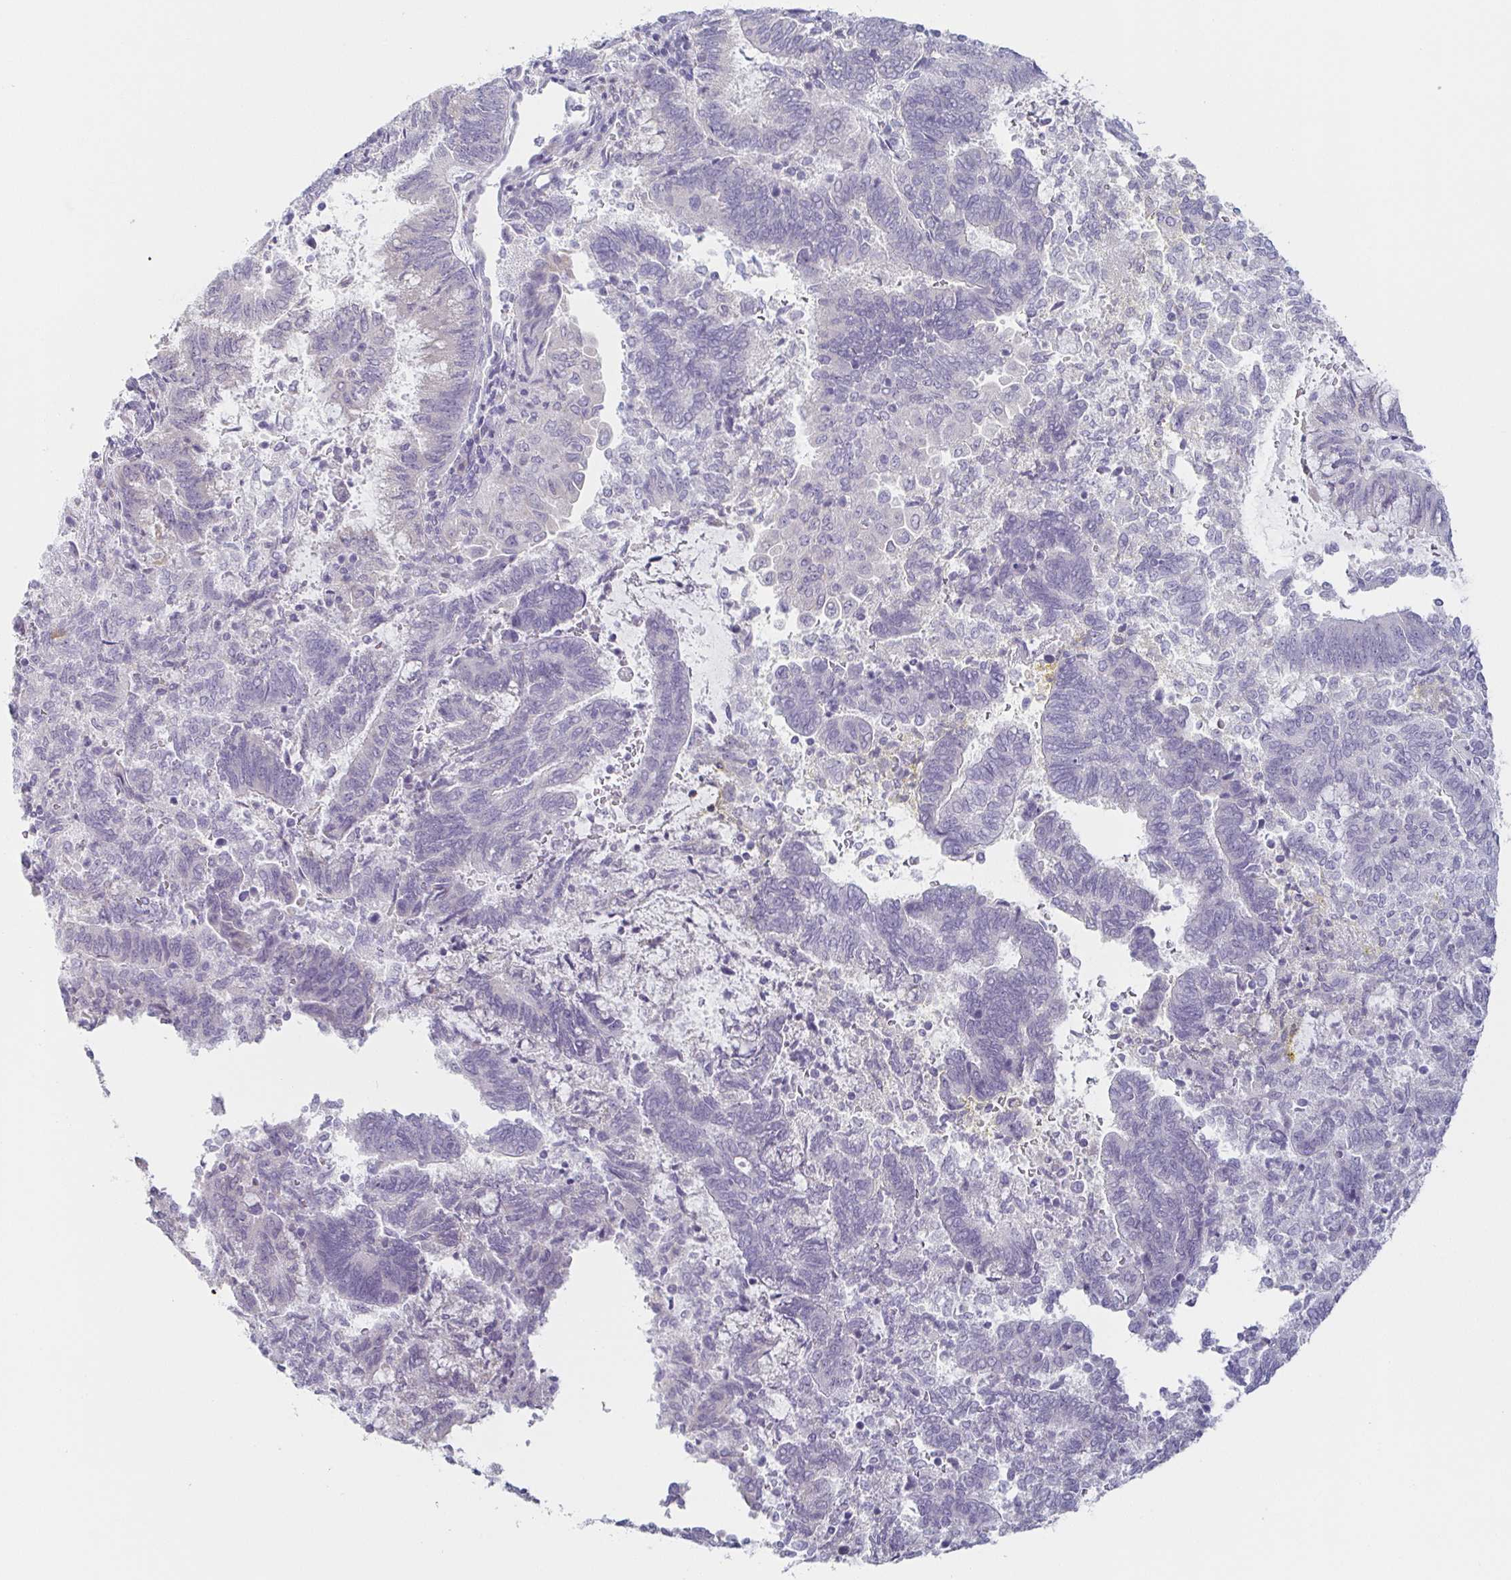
{"staining": {"intensity": "negative", "quantity": "none", "location": "none"}, "tissue": "endometrial cancer", "cell_type": "Tumor cells", "image_type": "cancer", "snomed": [{"axis": "morphology", "description": "Adenocarcinoma, NOS"}, {"axis": "topography", "description": "Endometrium"}], "caption": "Tumor cells show no significant positivity in adenocarcinoma (endometrial).", "gene": "PRR27", "patient": {"sex": "female", "age": 65}}